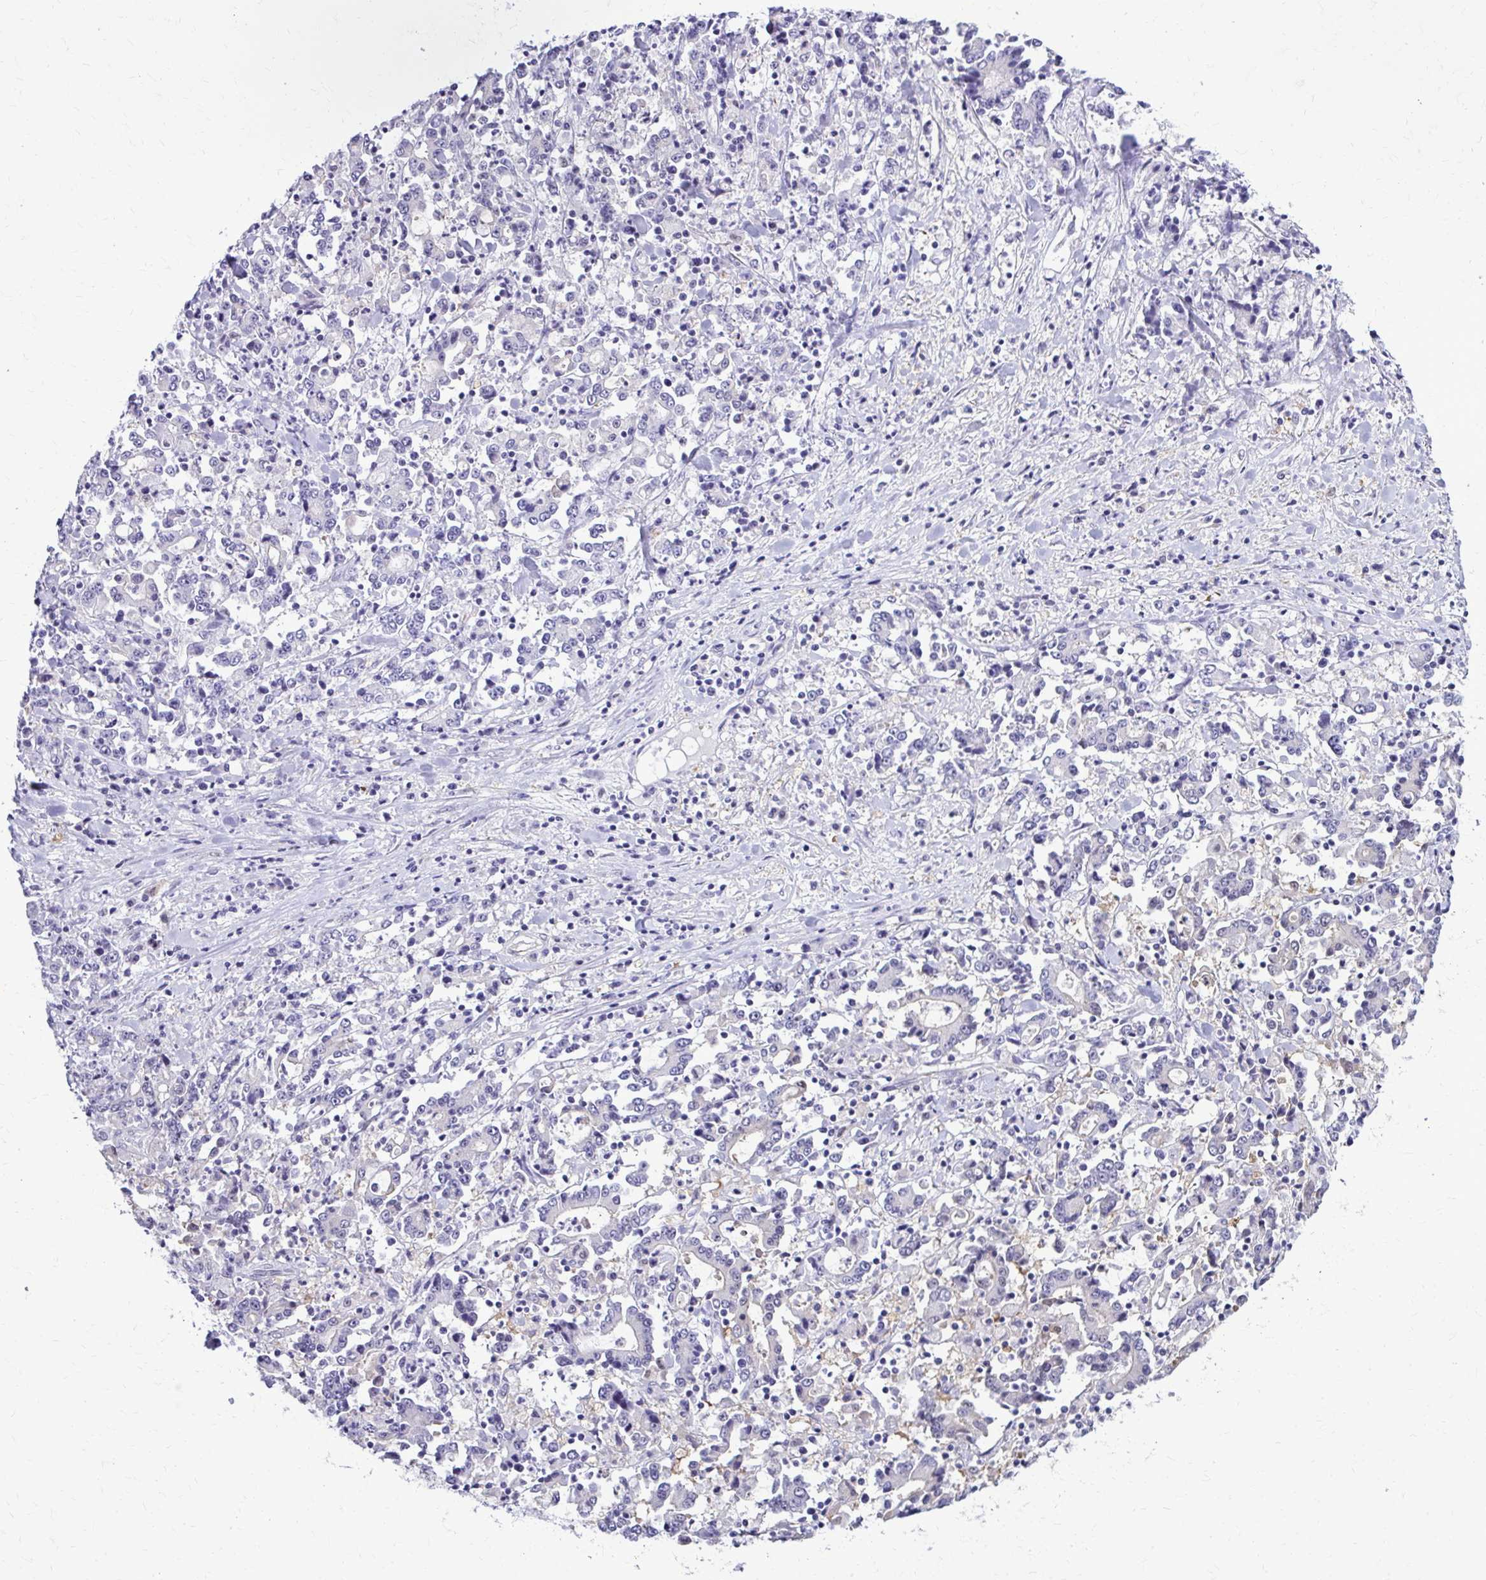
{"staining": {"intensity": "negative", "quantity": "none", "location": "none"}, "tissue": "stomach cancer", "cell_type": "Tumor cells", "image_type": "cancer", "snomed": [{"axis": "morphology", "description": "Adenocarcinoma, NOS"}, {"axis": "topography", "description": "Stomach, upper"}], "caption": "Tumor cells show no significant staining in stomach adenocarcinoma.", "gene": "RASL11B", "patient": {"sex": "male", "age": 68}}